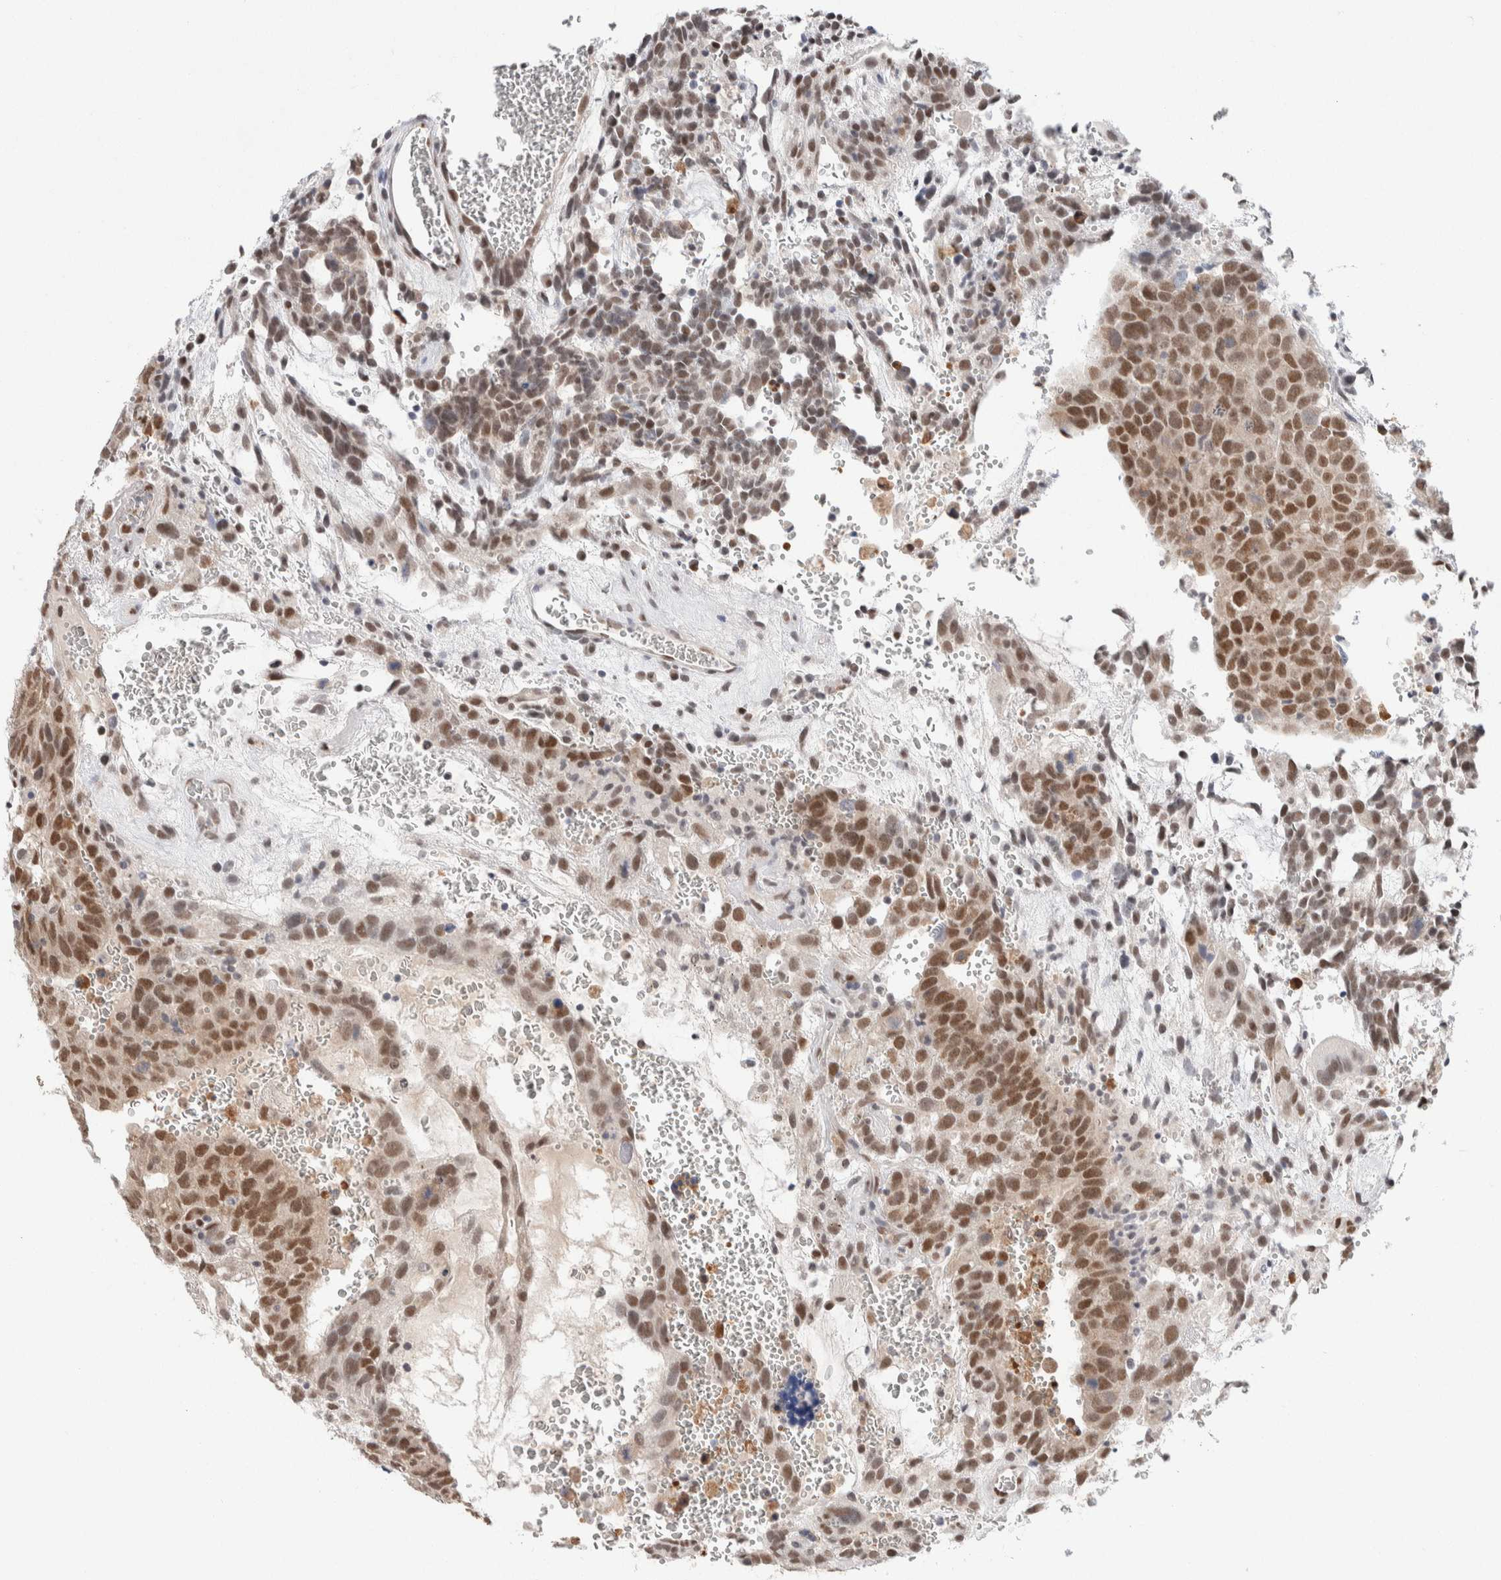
{"staining": {"intensity": "moderate", "quantity": ">75%", "location": "nuclear"}, "tissue": "testis cancer", "cell_type": "Tumor cells", "image_type": "cancer", "snomed": [{"axis": "morphology", "description": "Seminoma, NOS"}, {"axis": "morphology", "description": "Carcinoma, Embryonal, NOS"}, {"axis": "topography", "description": "Testis"}], "caption": "This image demonstrates IHC staining of testis cancer (seminoma), with medium moderate nuclear positivity in approximately >75% of tumor cells.", "gene": "PRMT1", "patient": {"sex": "male", "age": 52}}